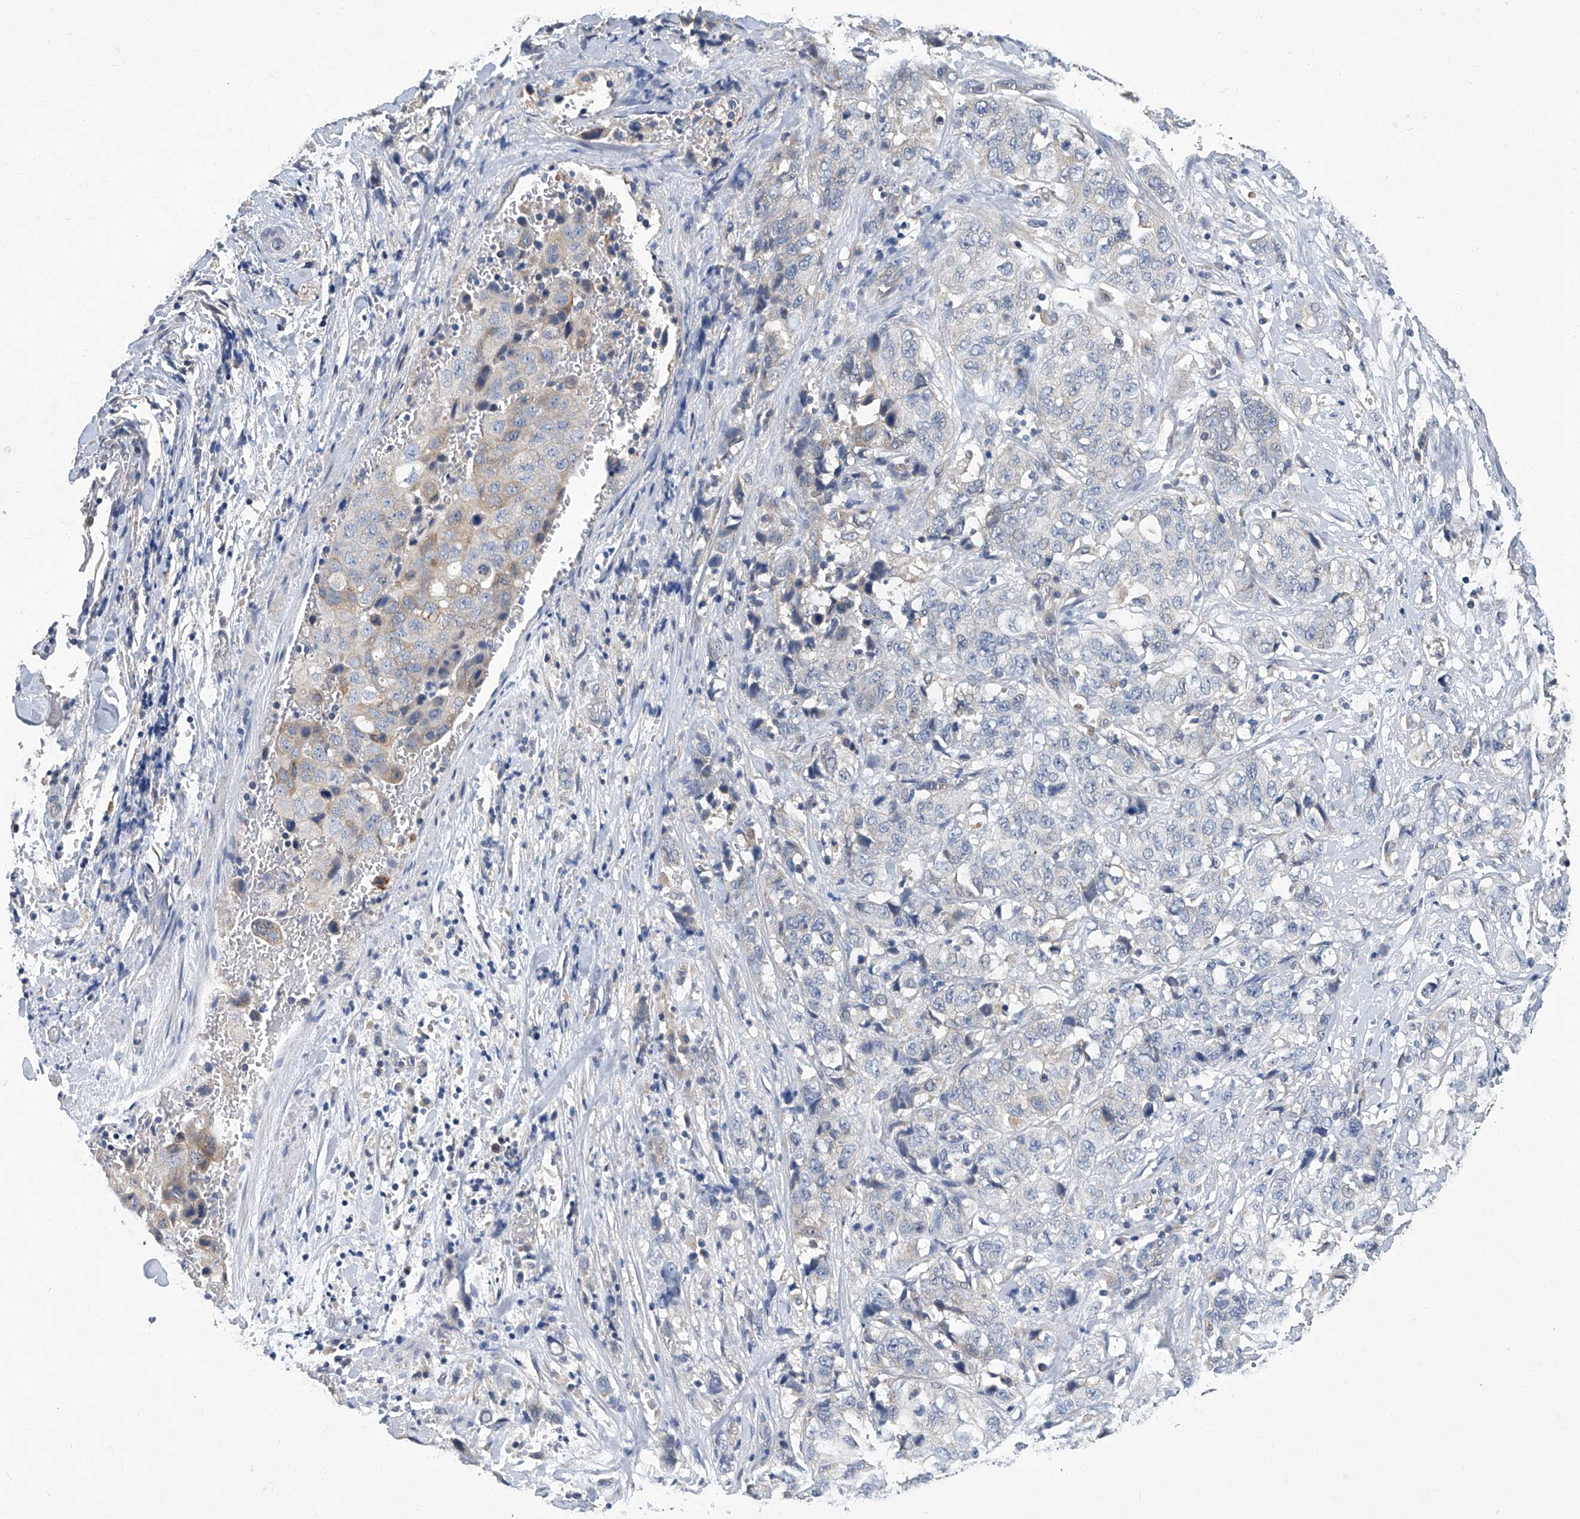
{"staining": {"intensity": "negative", "quantity": "none", "location": "none"}, "tissue": "stomach cancer", "cell_type": "Tumor cells", "image_type": "cancer", "snomed": [{"axis": "morphology", "description": "Adenocarcinoma, NOS"}, {"axis": "topography", "description": "Stomach"}], "caption": "An image of human adenocarcinoma (stomach) is negative for staining in tumor cells. Nuclei are stained in blue.", "gene": "TGFBR1", "patient": {"sex": "male", "age": 48}}